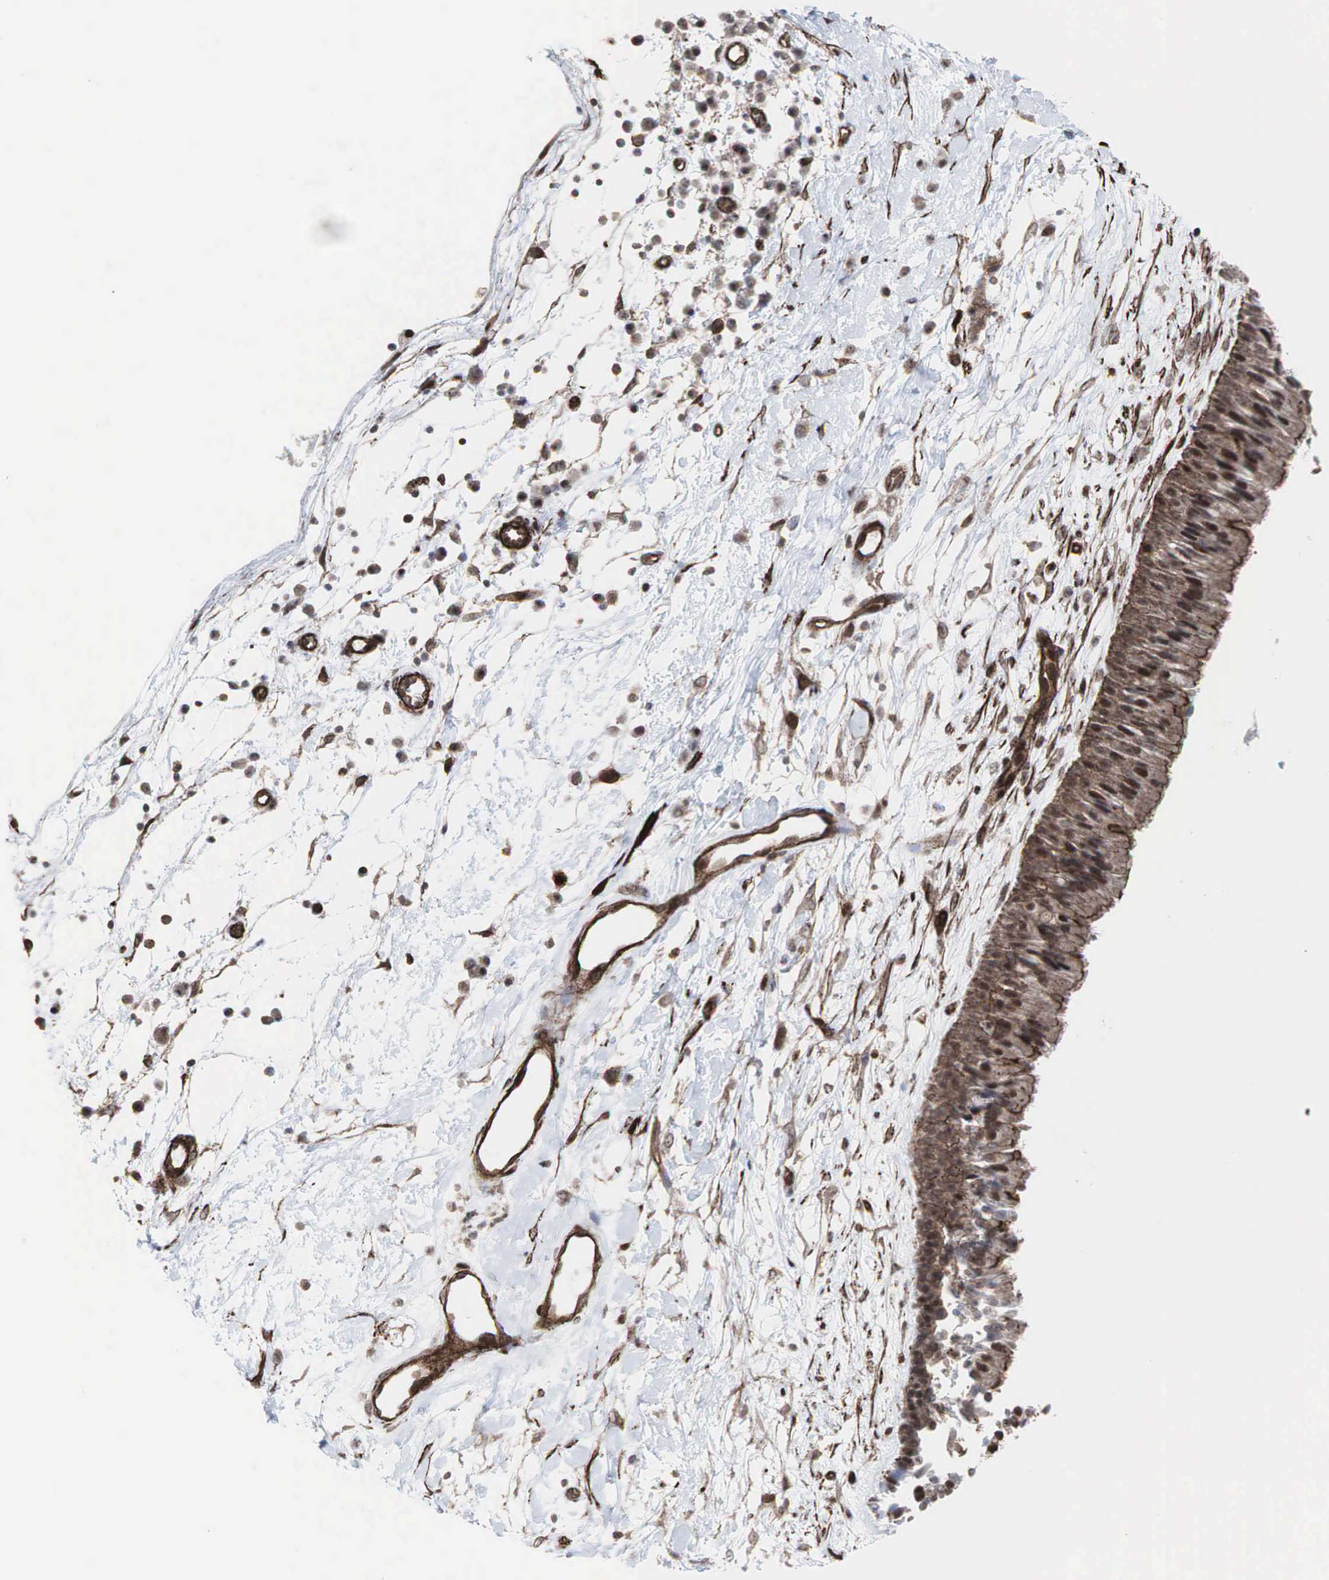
{"staining": {"intensity": "moderate", "quantity": "25%-75%", "location": "cytoplasmic/membranous,nuclear"}, "tissue": "nasopharynx", "cell_type": "Respiratory epithelial cells", "image_type": "normal", "snomed": [{"axis": "morphology", "description": "Normal tissue, NOS"}, {"axis": "topography", "description": "Nasopharynx"}], "caption": "Immunohistochemistry micrograph of unremarkable human nasopharynx stained for a protein (brown), which reveals medium levels of moderate cytoplasmic/membranous,nuclear expression in approximately 25%-75% of respiratory epithelial cells.", "gene": "GPRASP1", "patient": {"sex": "male", "age": 13}}